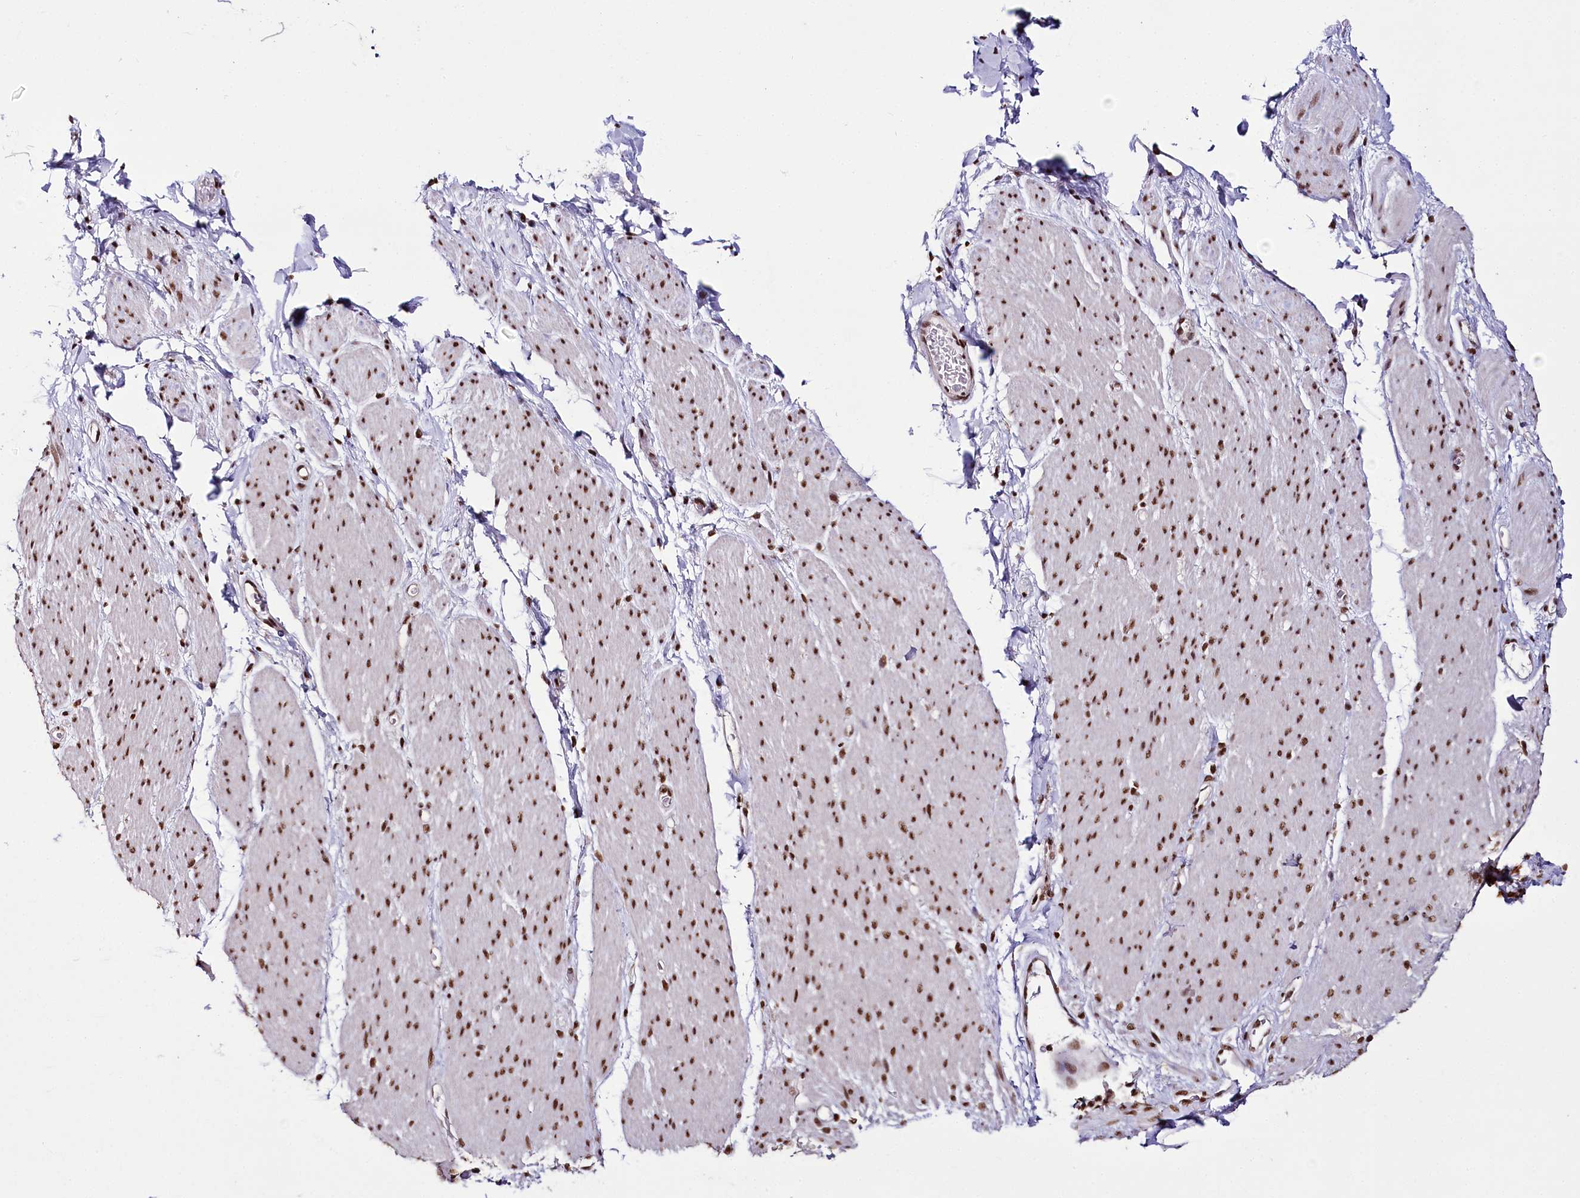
{"staining": {"intensity": "moderate", "quantity": "25%-75%", "location": "nuclear"}, "tissue": "adipose tissue", "cell_type": "Adipocytes", "image_type": "normal", "snomed": [{"axis": "morphology", "description": "Normal tissue, NOS"}, {"axis": "topography", "description": "Colon"}, {"axis": "topography", "description": "Peripheral nerve tissue"}], "caption": "This photomicrograph displays immunohistochemistry (IHC) staining of unremarkable human adipose tissue, with medium moderate nuclear expression in about 25%-75% of adipocytes.", "gene": "SMARCE1", "patient": {"sex": "female", "age": 61}}